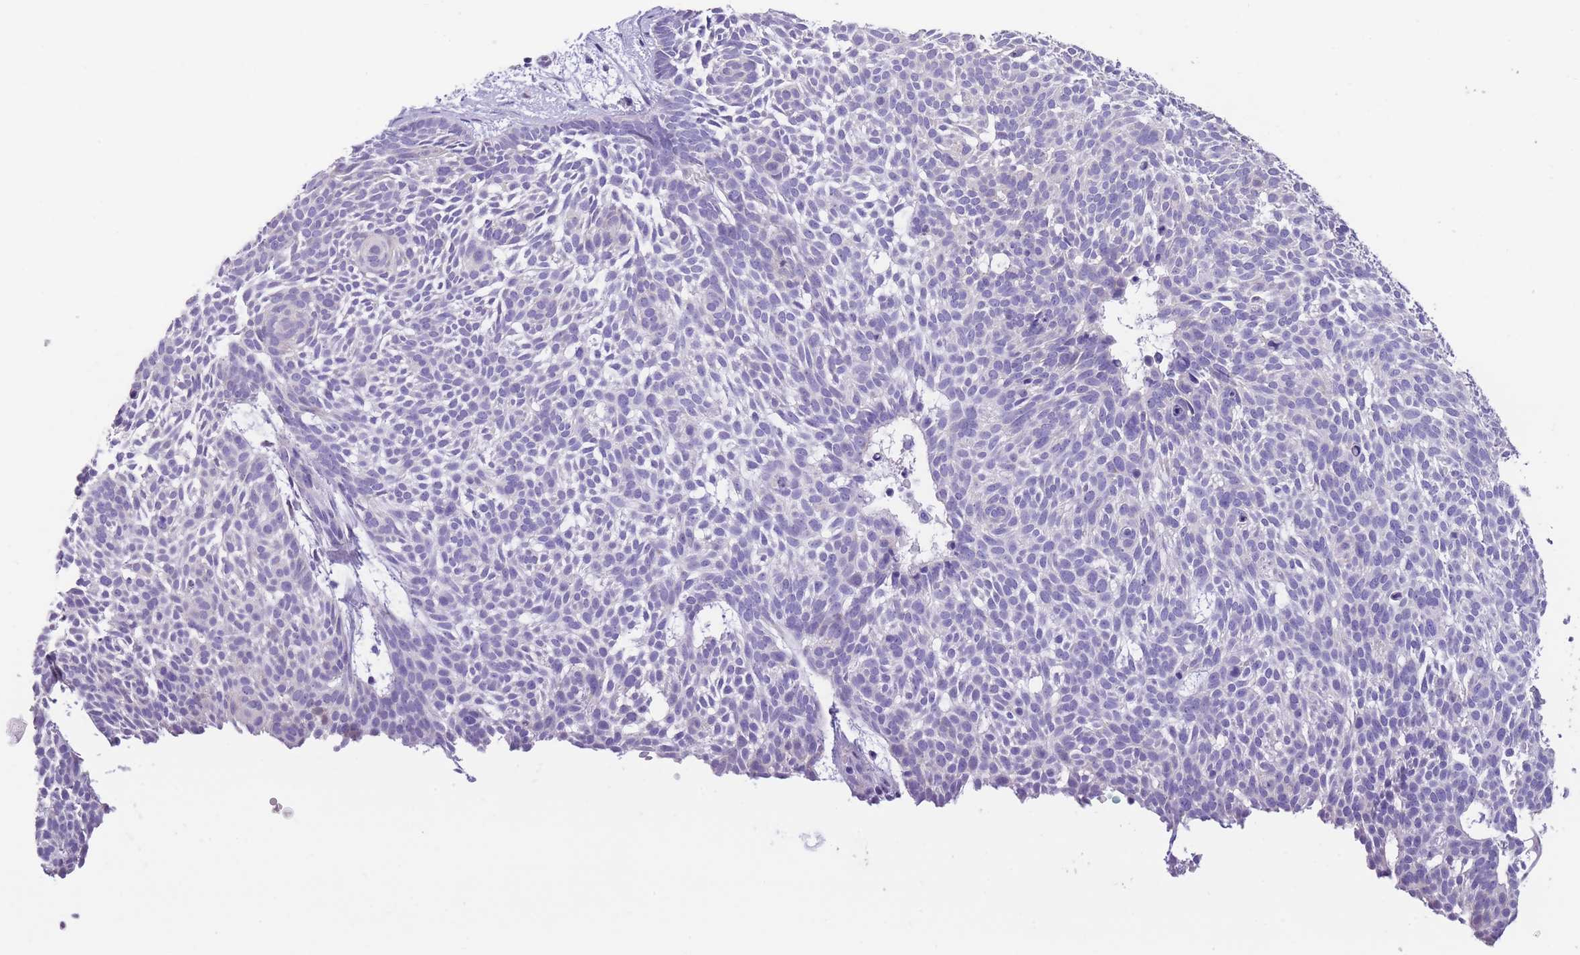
{"staining": {"intensity": "negative", "quantity": "none", "location": "none"}, "tissue": "skin cancer", "cell_type": "Tumor cells", "image_type": "cancer", "snomed": [{"axis": "morphology", "description": "Basal cell carcinoma"}, {"axis": "topography", "description": "Skin"}], "caption": "Basal cell carcinoma (skin) stained for a protein using immunohistochemistry shows no staining tumor cells.", "gene": "RAI2", "patient": {"sex": "male", "age": 61}}